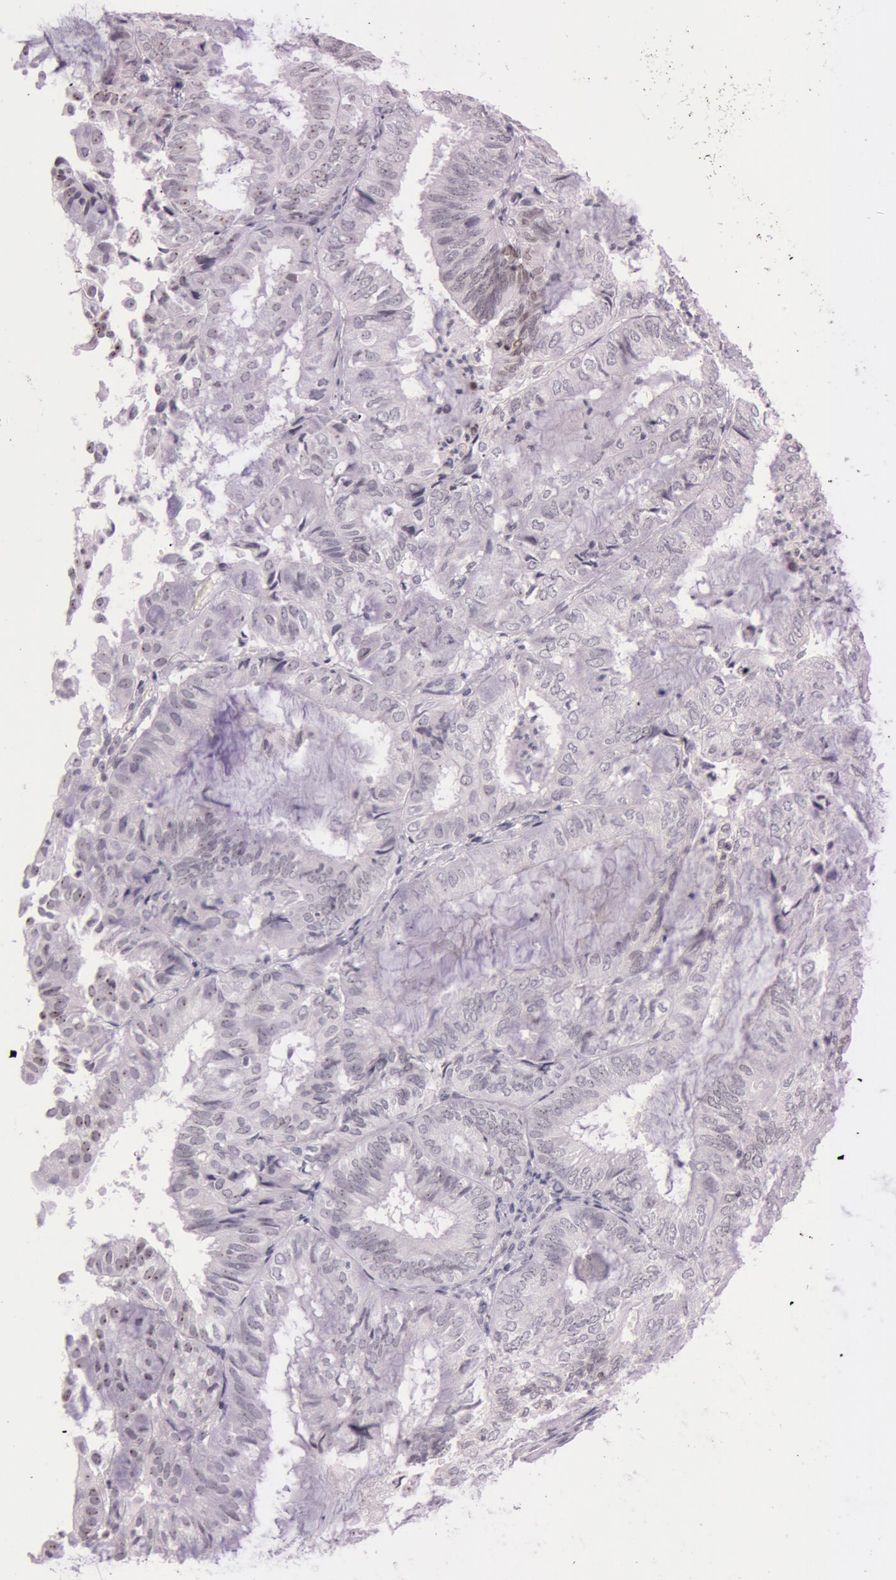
{"staining": {"intensity": "negative", "quantity": "none", "location": "none"}, "tissue": "endometrial cancer", "cell_type": "Tumor cells", "image_type": "cancer", "snomed": [{"axis": "morphology", "description": "Adenocarcinoma, NOS"}, {"axis": "topography", "description": "Endometrium"}], "caption": "The IHC micrograph has no significant staining in tumor cells of adenocarcinoma (endometrial) tissue. (Immunohistochemistry, brightfield microscopy, high magnification).", "gene": "FBL", "patient": {"sex": "female", "age": 59}}